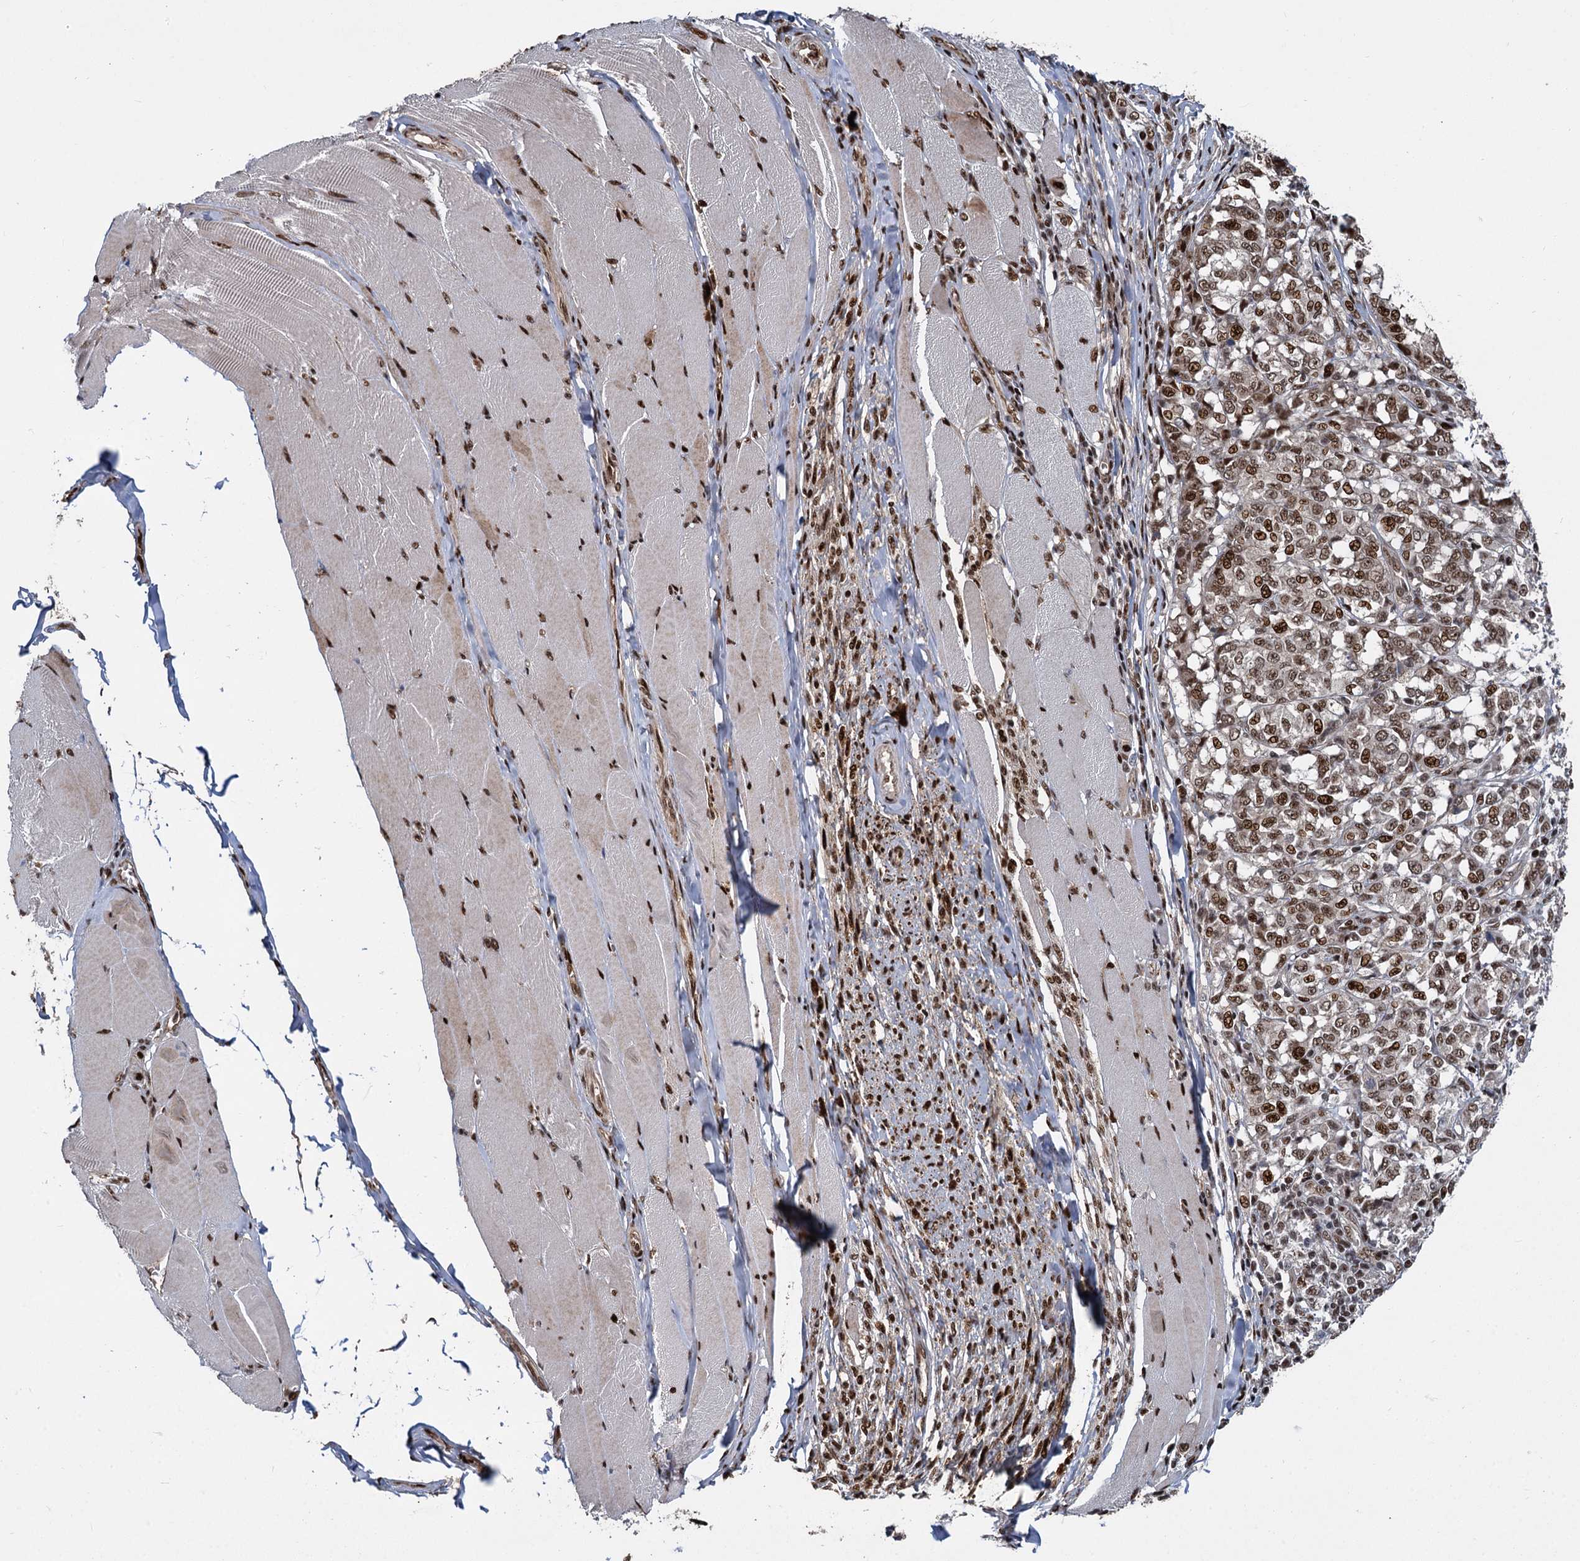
{"staining": {"intensity": "moderate", "quantity": ">75%", "location": "nuclear"}, "tissue": "melanoma", "cell_type": "Tumor cells", "image_type": "cancer", "snomed": [{"axis": "morphology", "description": "Malignant melanoma, NOS"}, {"axis": "topography", "description": "Skin"}], "caption": "This photomicrograph reveals immunohistochemistry (IHC) staining of human malignant melanoma, with medium moderate nuclear staining in approximately >75% of tumor cells.", "gene": "ANKRD49", "patient": {"sex": "female", "age": 72}}